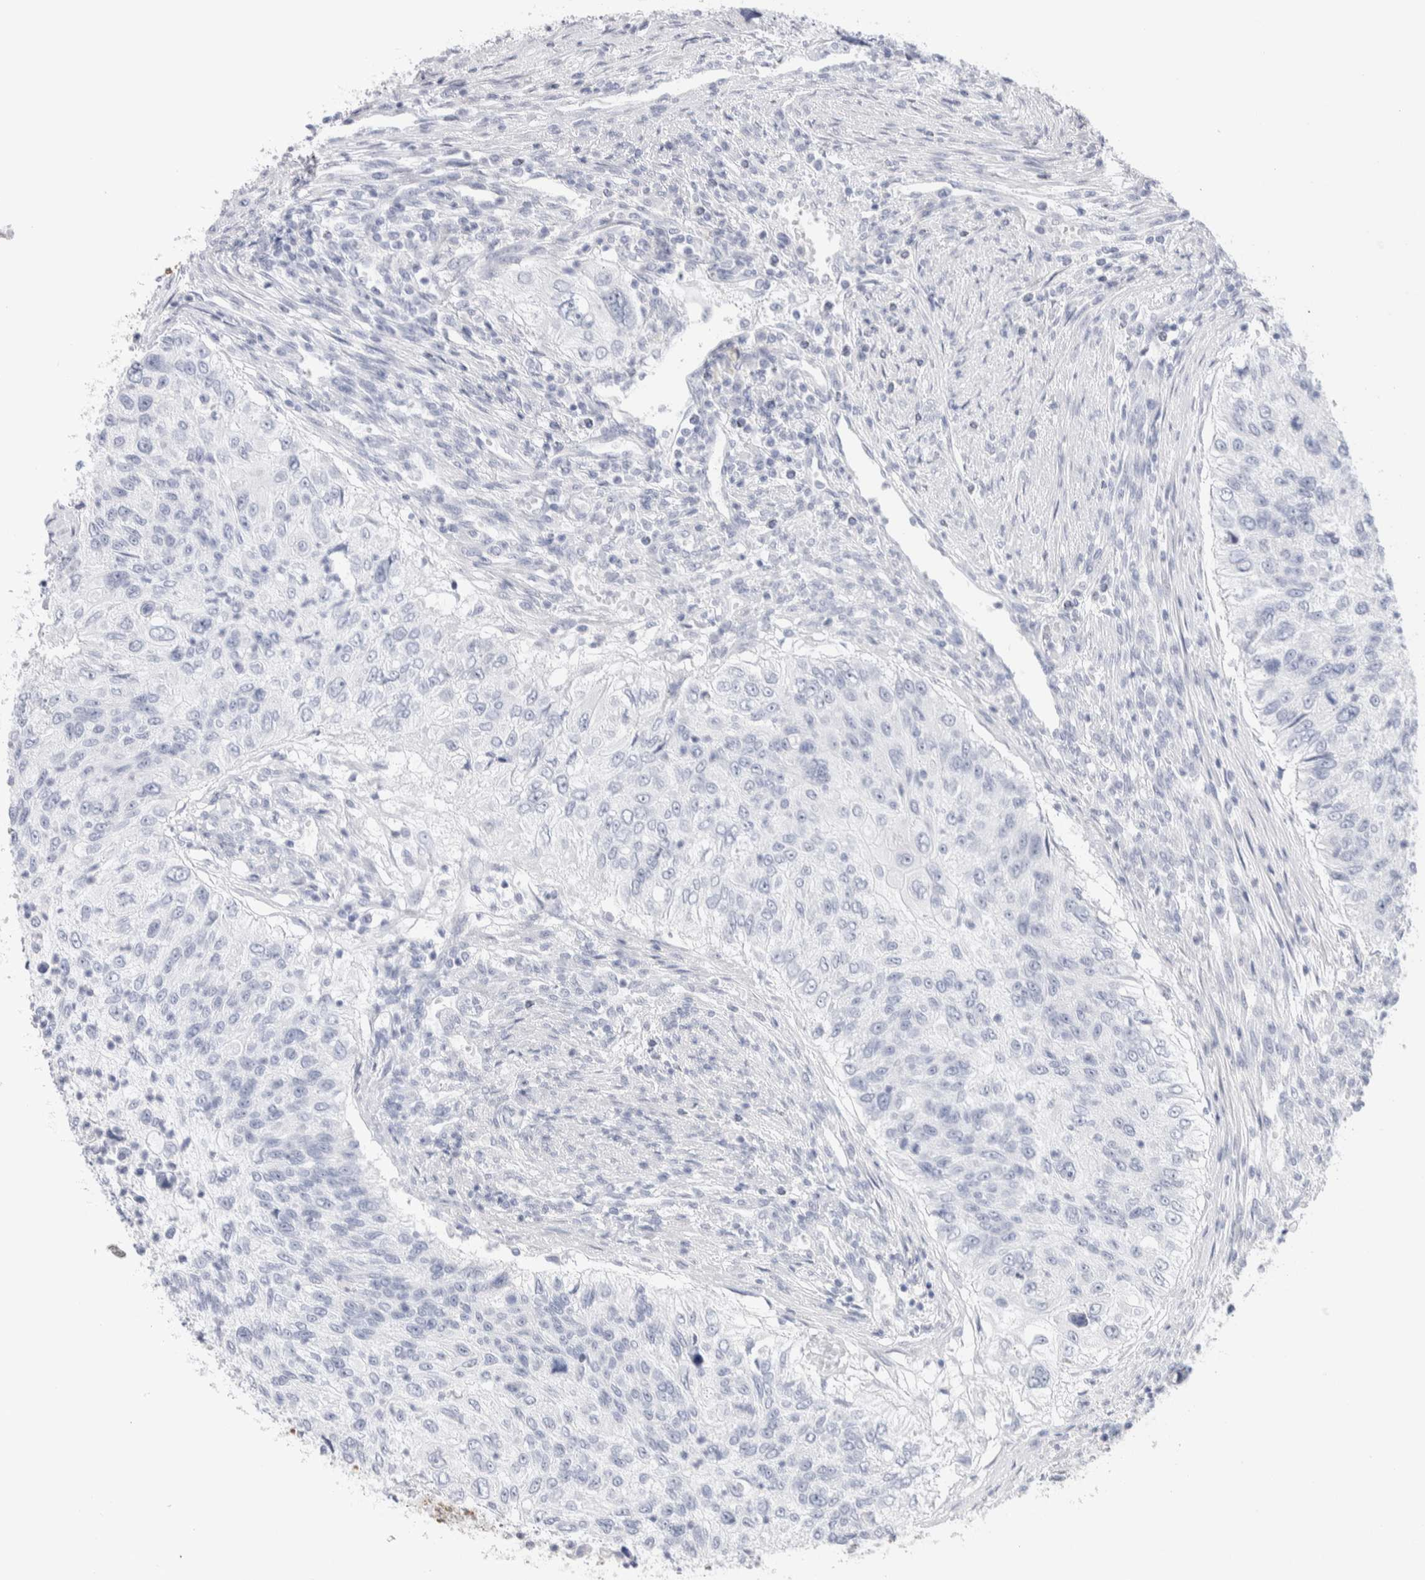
{"staining": {"intensity": "negative", "quantity": "none", "location": "none"}, "tissue": "urothelial cancer", "cell_type": "Tumor cells", "image_type": "cancer", "snomed": [{"axis": "morphology", "description": "Urothelial carcinoma, High grade"}, {"axis": "topography", "description": "Urinary bladder"}], "caption": "The histopathology image reveals no staining of tumor cells in urothelial cancer.", "gene": "GDA", "patient": {"sex": "female", "age": 60}}